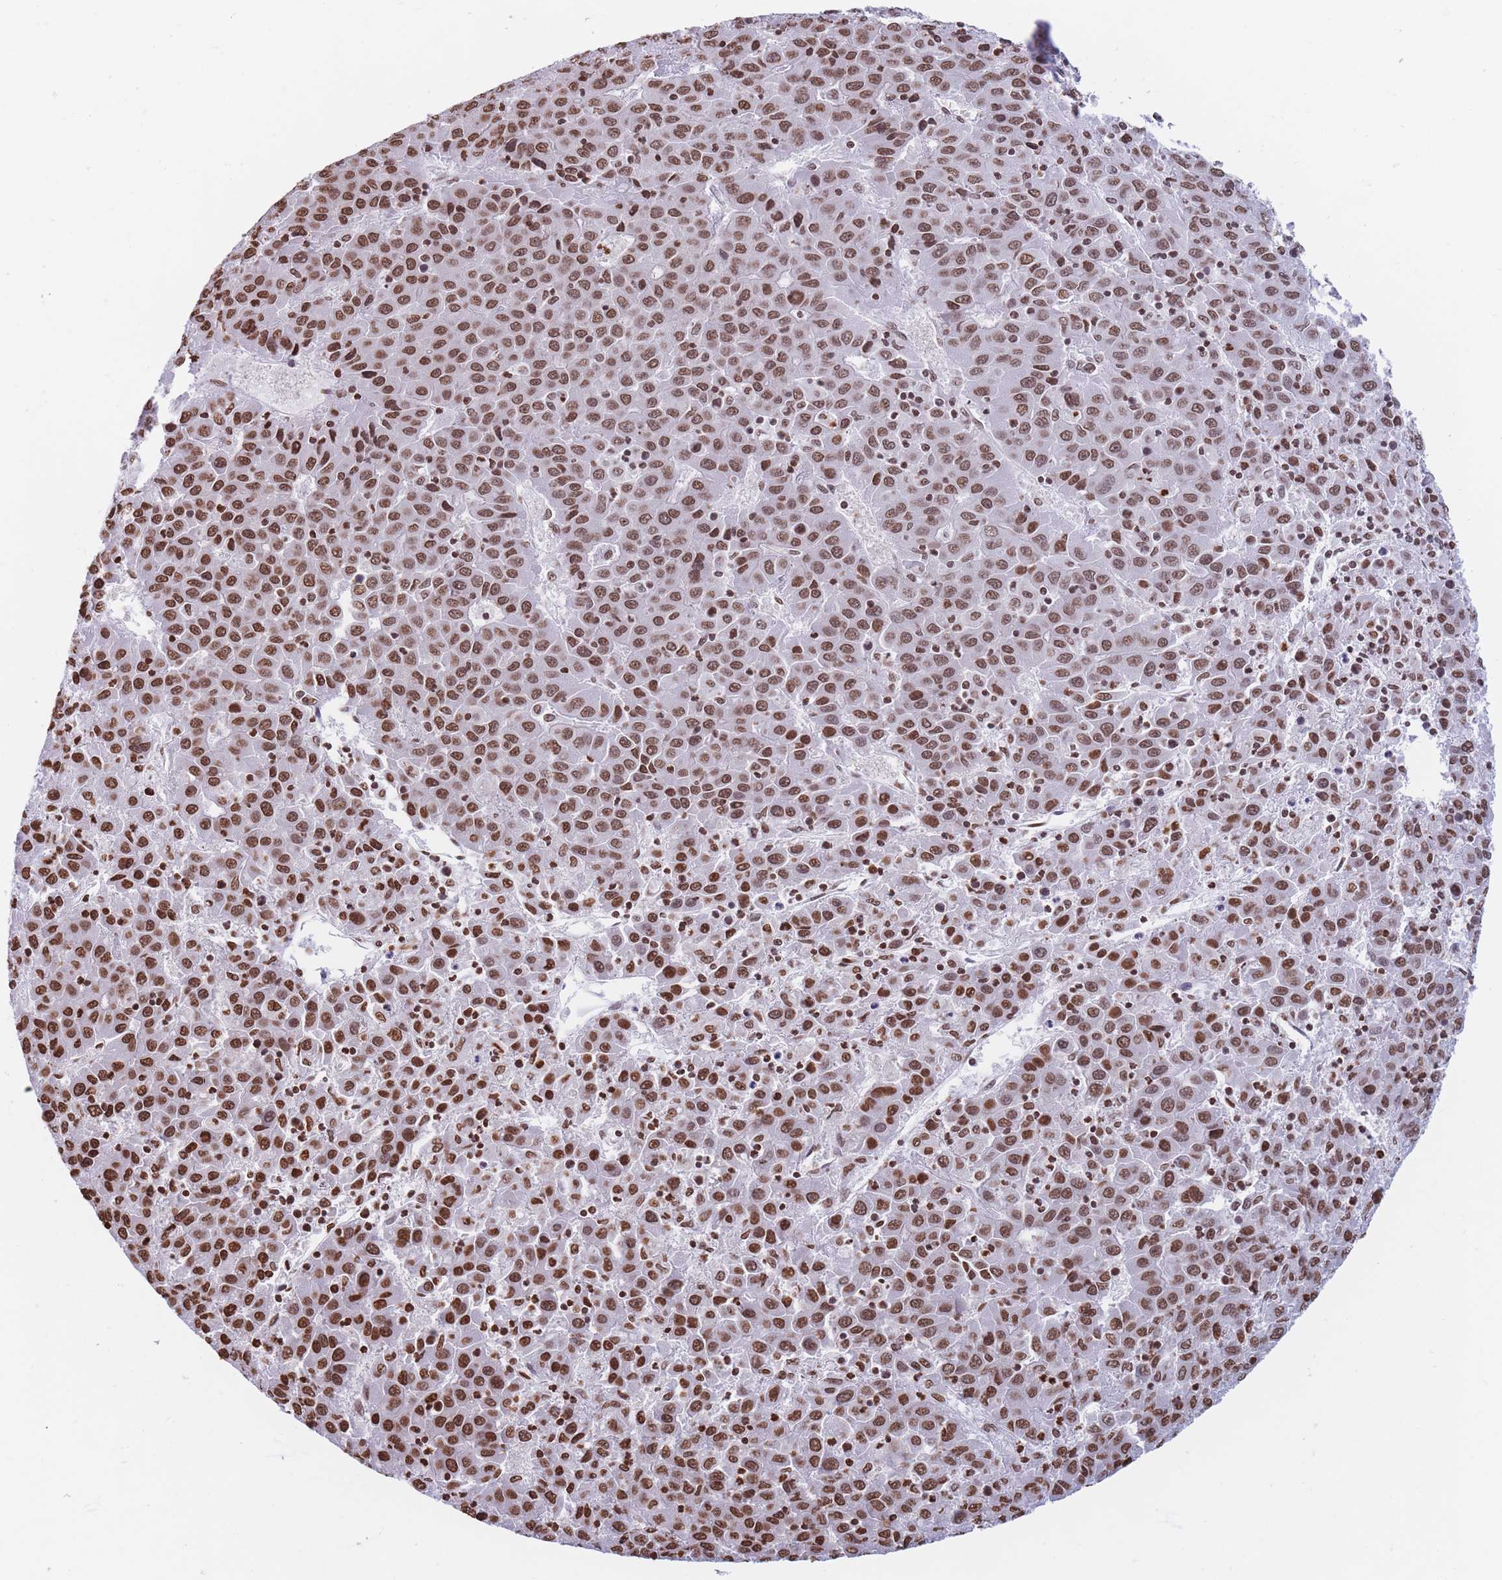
{"staining": {"intensity": "moderate", "quantity": ">75%", "location": "nuclear"}, "tissue": "liver cancer", "cell_type": "Tumor cells", "image_type": "cancer", "snomed": [{"axis": "morphology", "description": "Carcinoma, Hepatocellular, NOS"}, {"axis": "topography", "description": "Liver"}], "caption": "Immunohistochemical staining of hepatocellular carcinoma (liver) displays medium levels of moderate nuclear expression in approximately >75% of tumor cells. Immunohistochemistry stains the protein in brown and the nuclei are stained blue.", "gene": "RYK", "patient": {"sex": "female", "age": 53}}